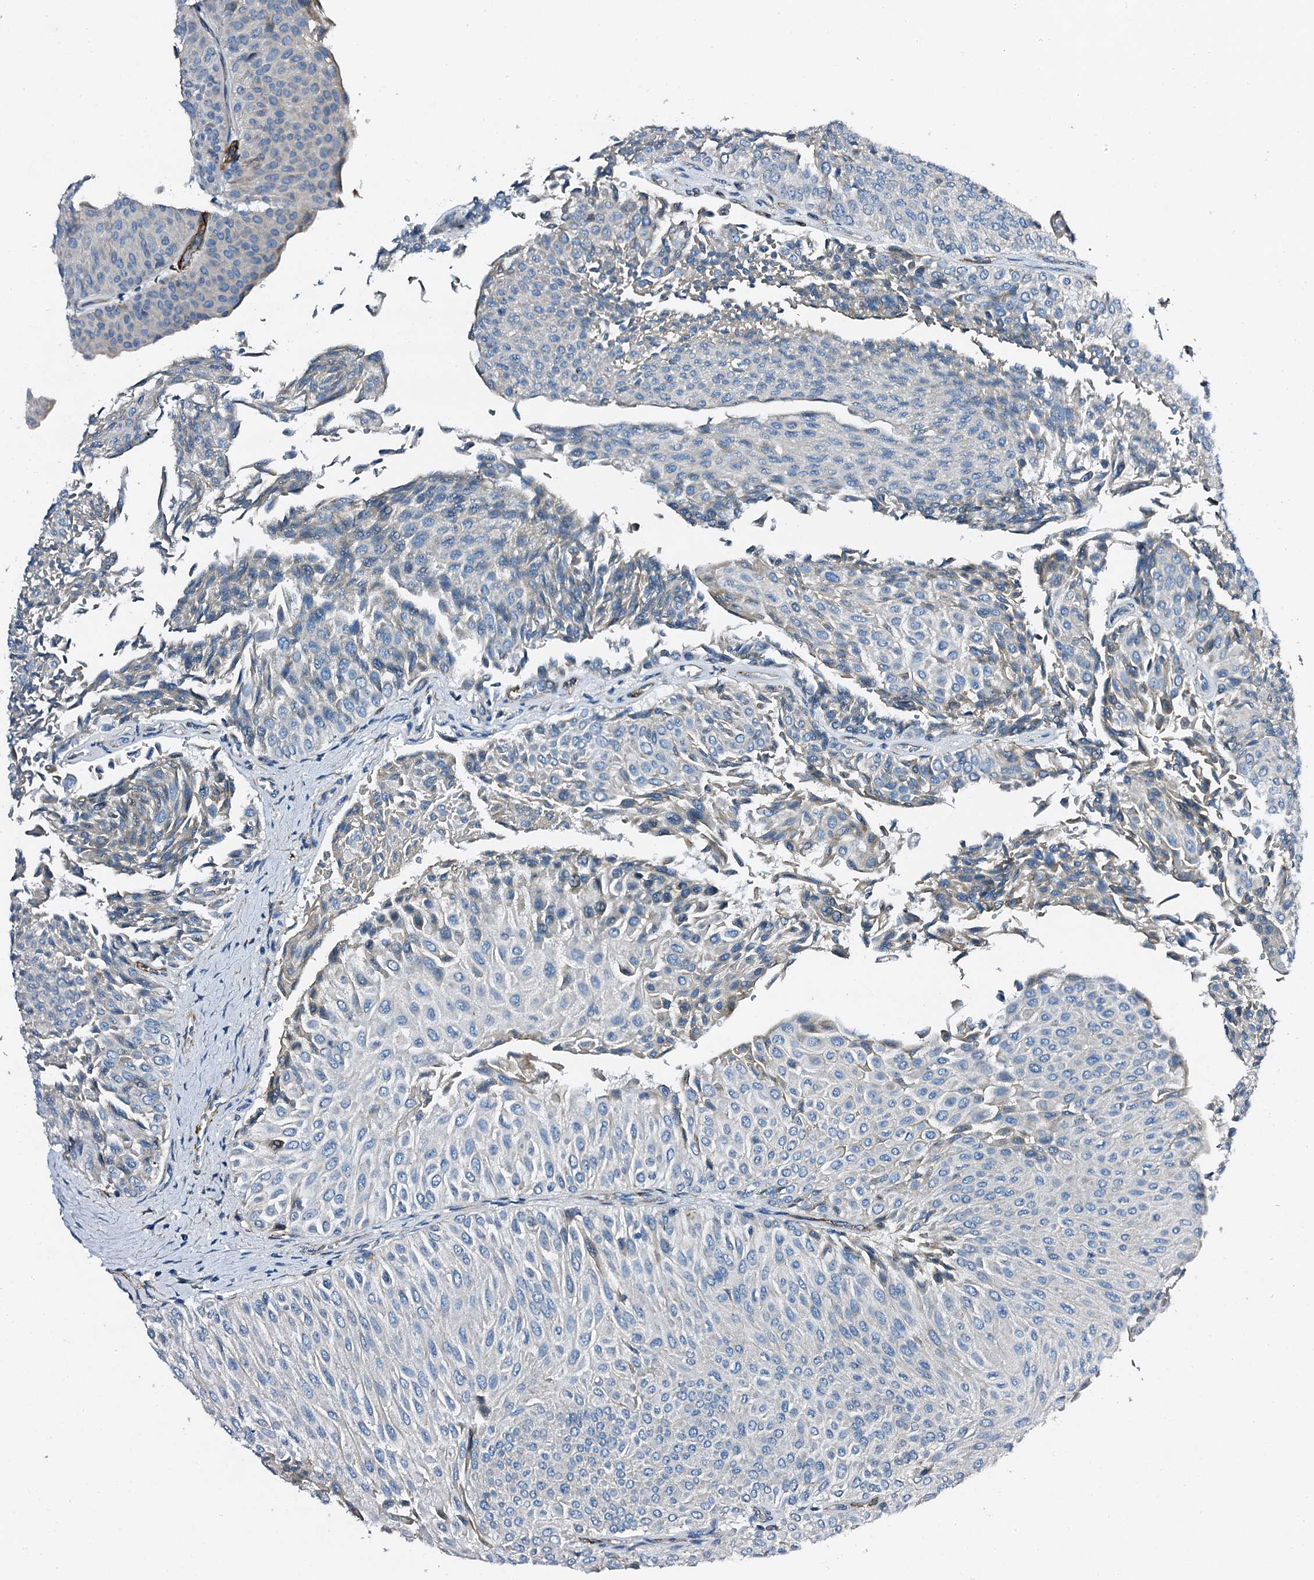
{"staining": {"intensity": "negative", "quantity": "none", "location": "none"}, "tissue": "urothelial cancer", "cell_type": "Tumor cells", "image_type": "cancer", "snomed": [{"axis": "morphology", "description": "Urothelial carcinoma, Low grade"}, {"axis": "topography", "description": "Urinary bladder"}], "caption": "IHC micrograph of urothelial cancer stained for a protein (brown), which displays no expression in tumor cells.", "gene": "DBX1", "patient": {"sex": "male", "age": 78}}